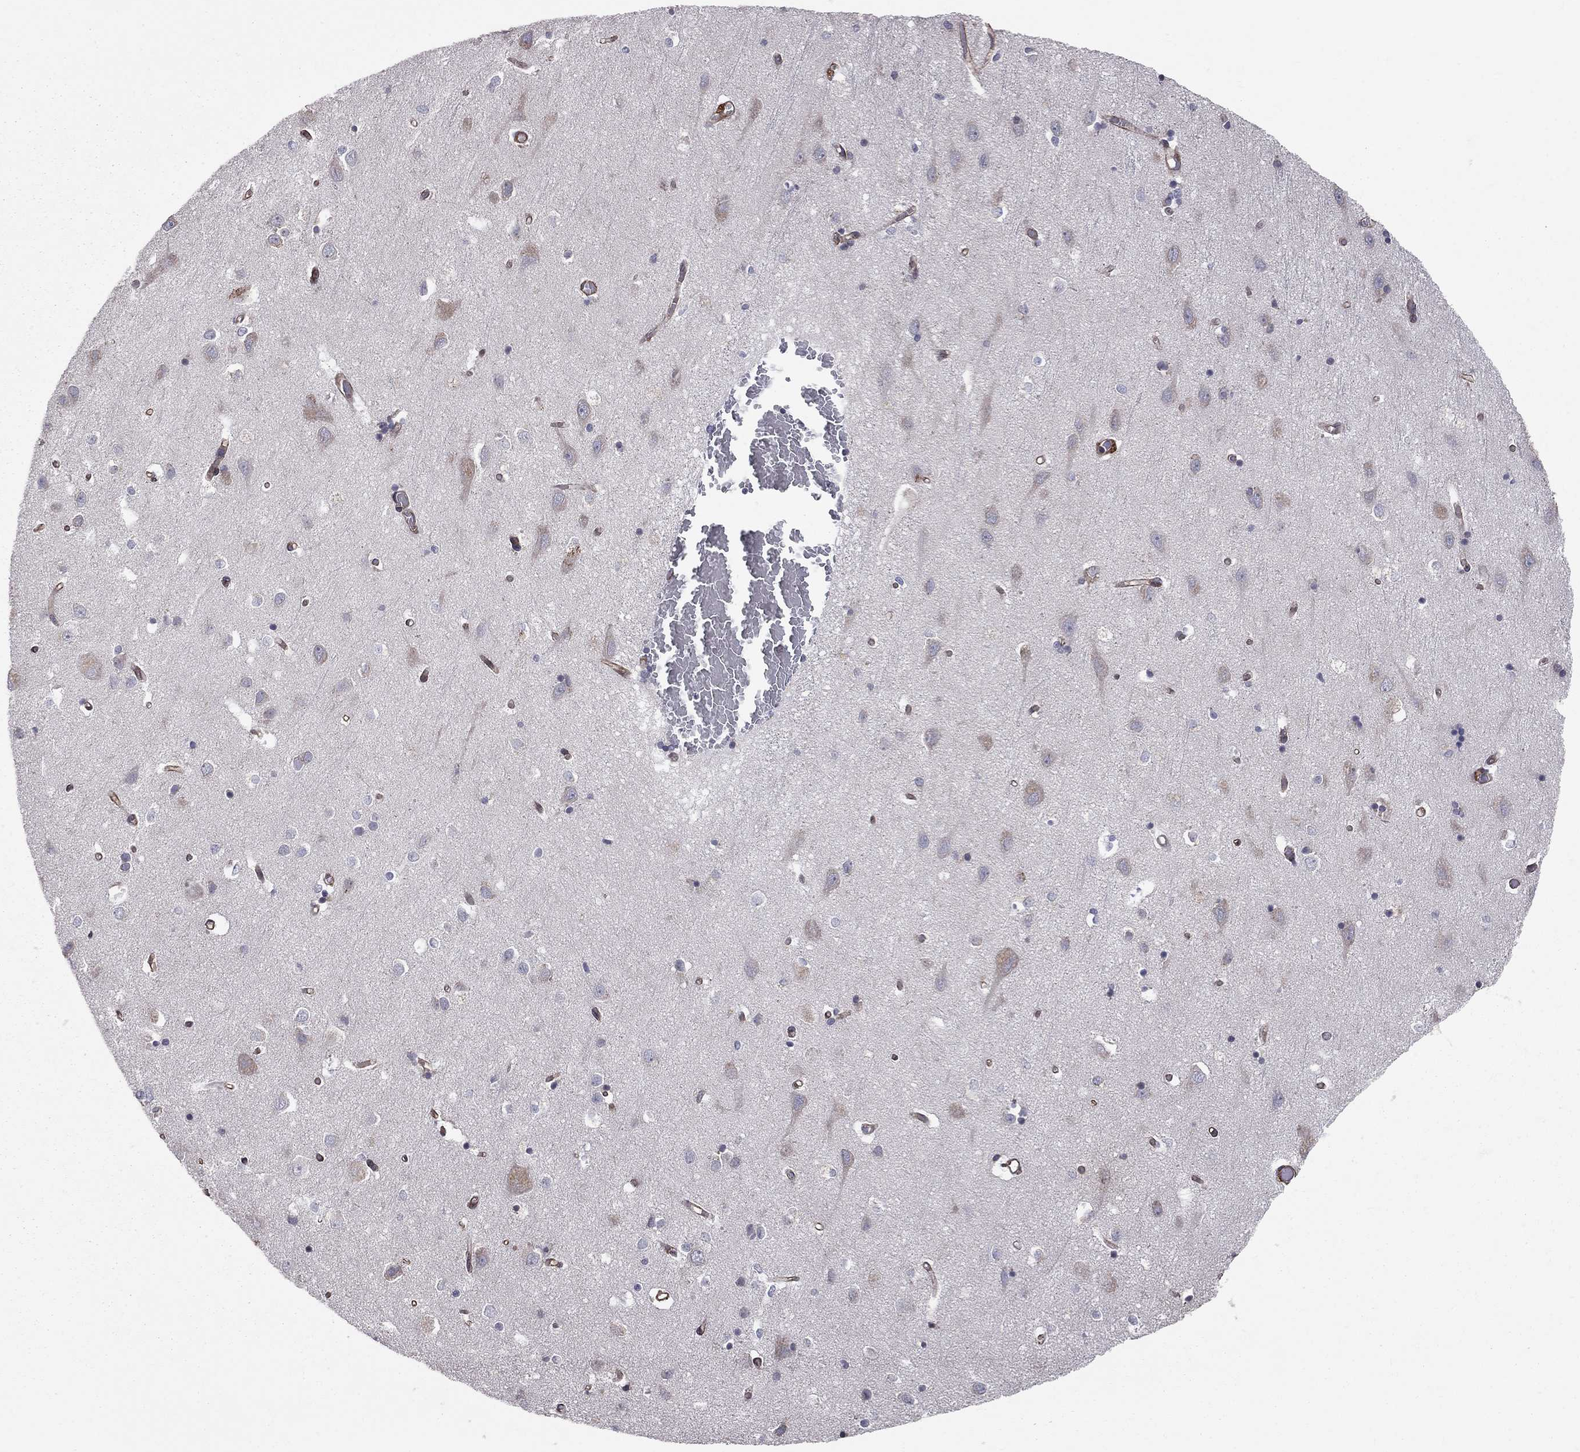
{"staining": {"intensity": "strong", "quantity": "25%-75%", "location": "cytoplasmic/membranous"}, "tissue": "cerebral cortex", "cell_type": "Endothelial cells", "image_type": "normal", "snomed": [{"axis": "morphology", "description": "Normal tissue, NOS"}, {"axis": "topography", "description": "Cerebral cortex"}], "caption": "Immunohistochemistry histopathology image of benign cerebral cortex stained for a protein (brown), which shows high levels of strong cytoplasmic/membranous expression in approximately 25%-75% of endothelial cells.", "gene": "RASEF", "patient": {"sex": "male", "age": 70}}